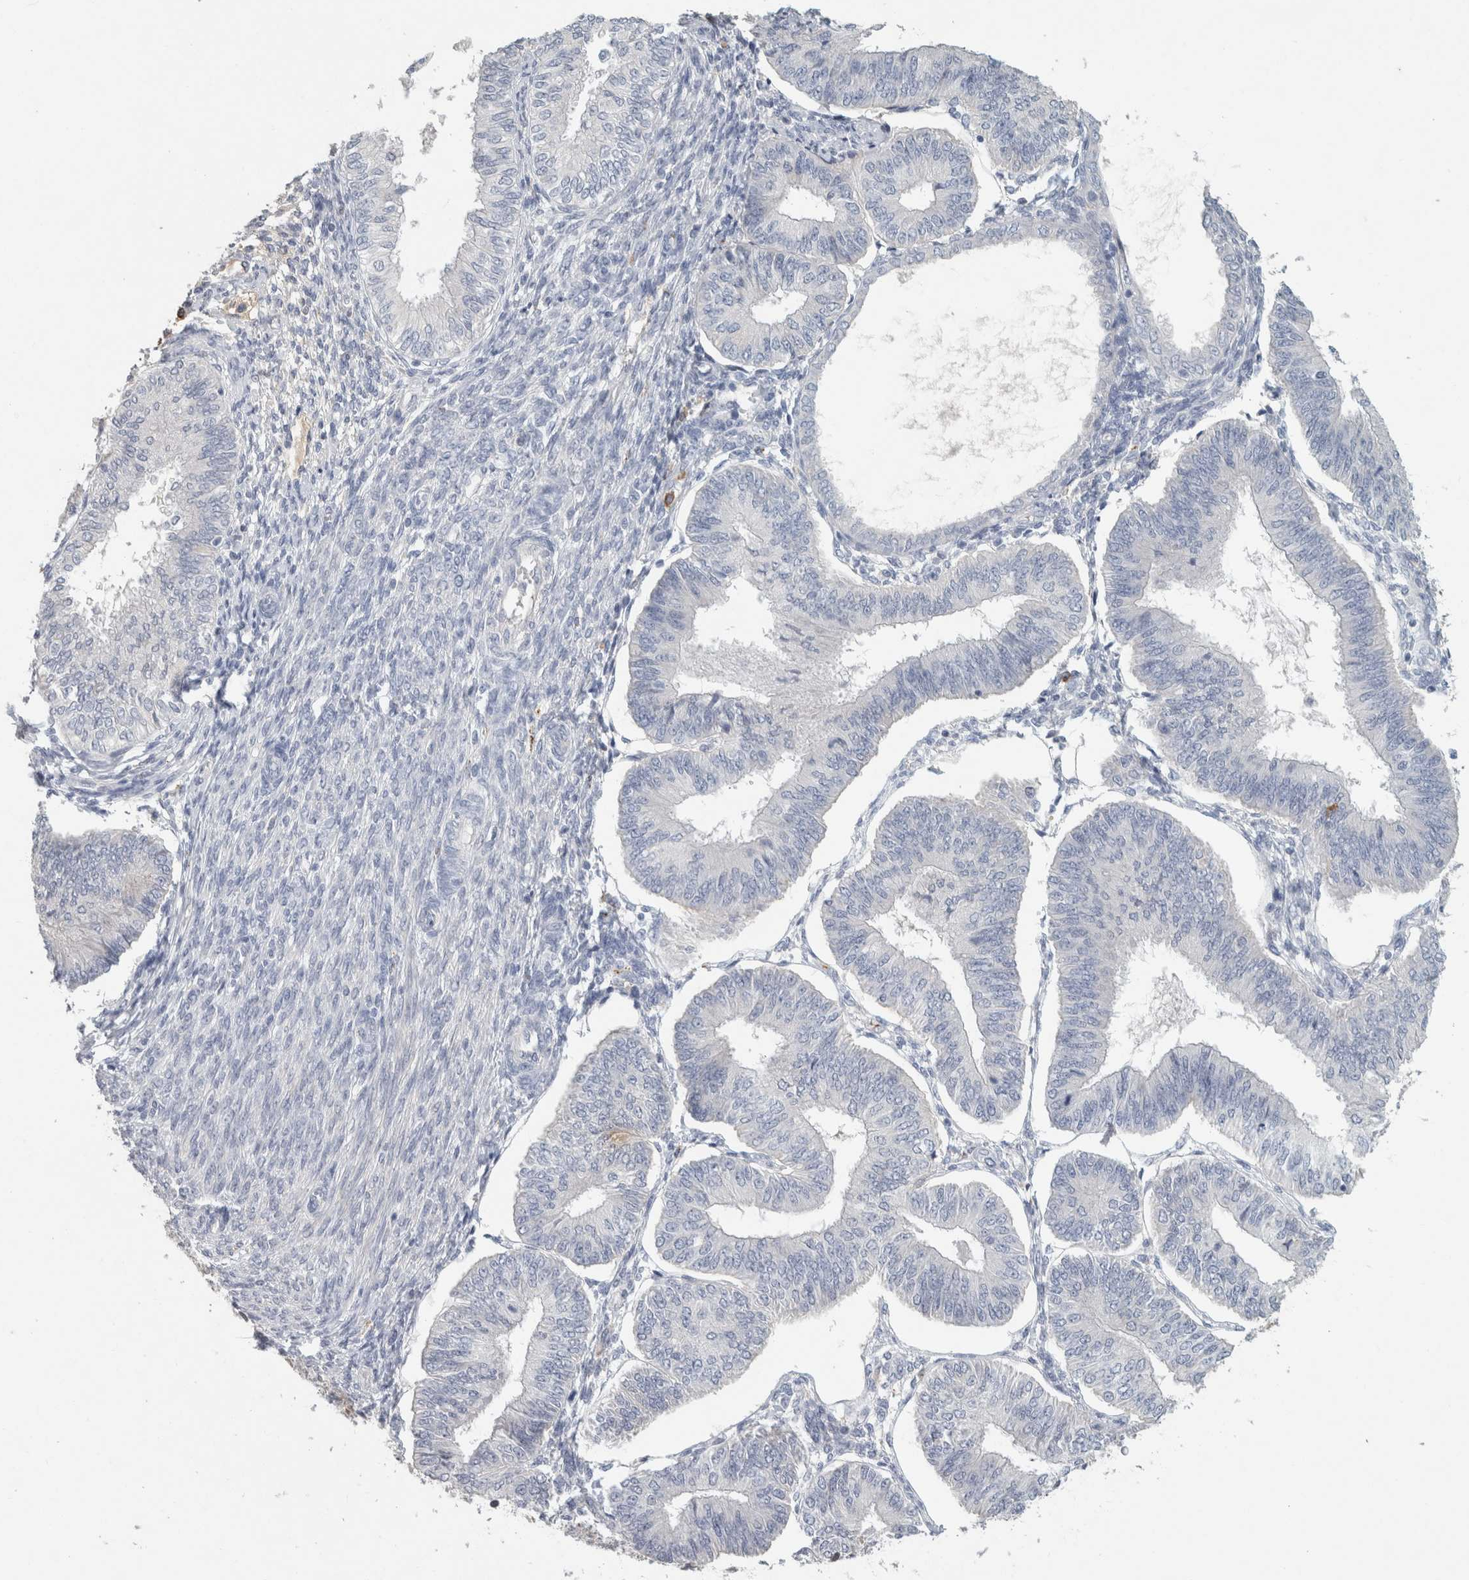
{"staining": {"intensity": "negative", "quantity": "none", "location": "none"}, "tissue": "endometrial cancer", "cell_type": "Tumor cells", "image_type": "cancer", "snomed": [{"axis": "morphology", "description": "Adenocarcinoma, NOS"}, {"axis": "topography", "description": "Endometrium"}], "caption": "Tumor cells show no significant protein expression in endometrial cancer.", "gene": "CD36", "patient": {"sex": "female", "age": 58}}